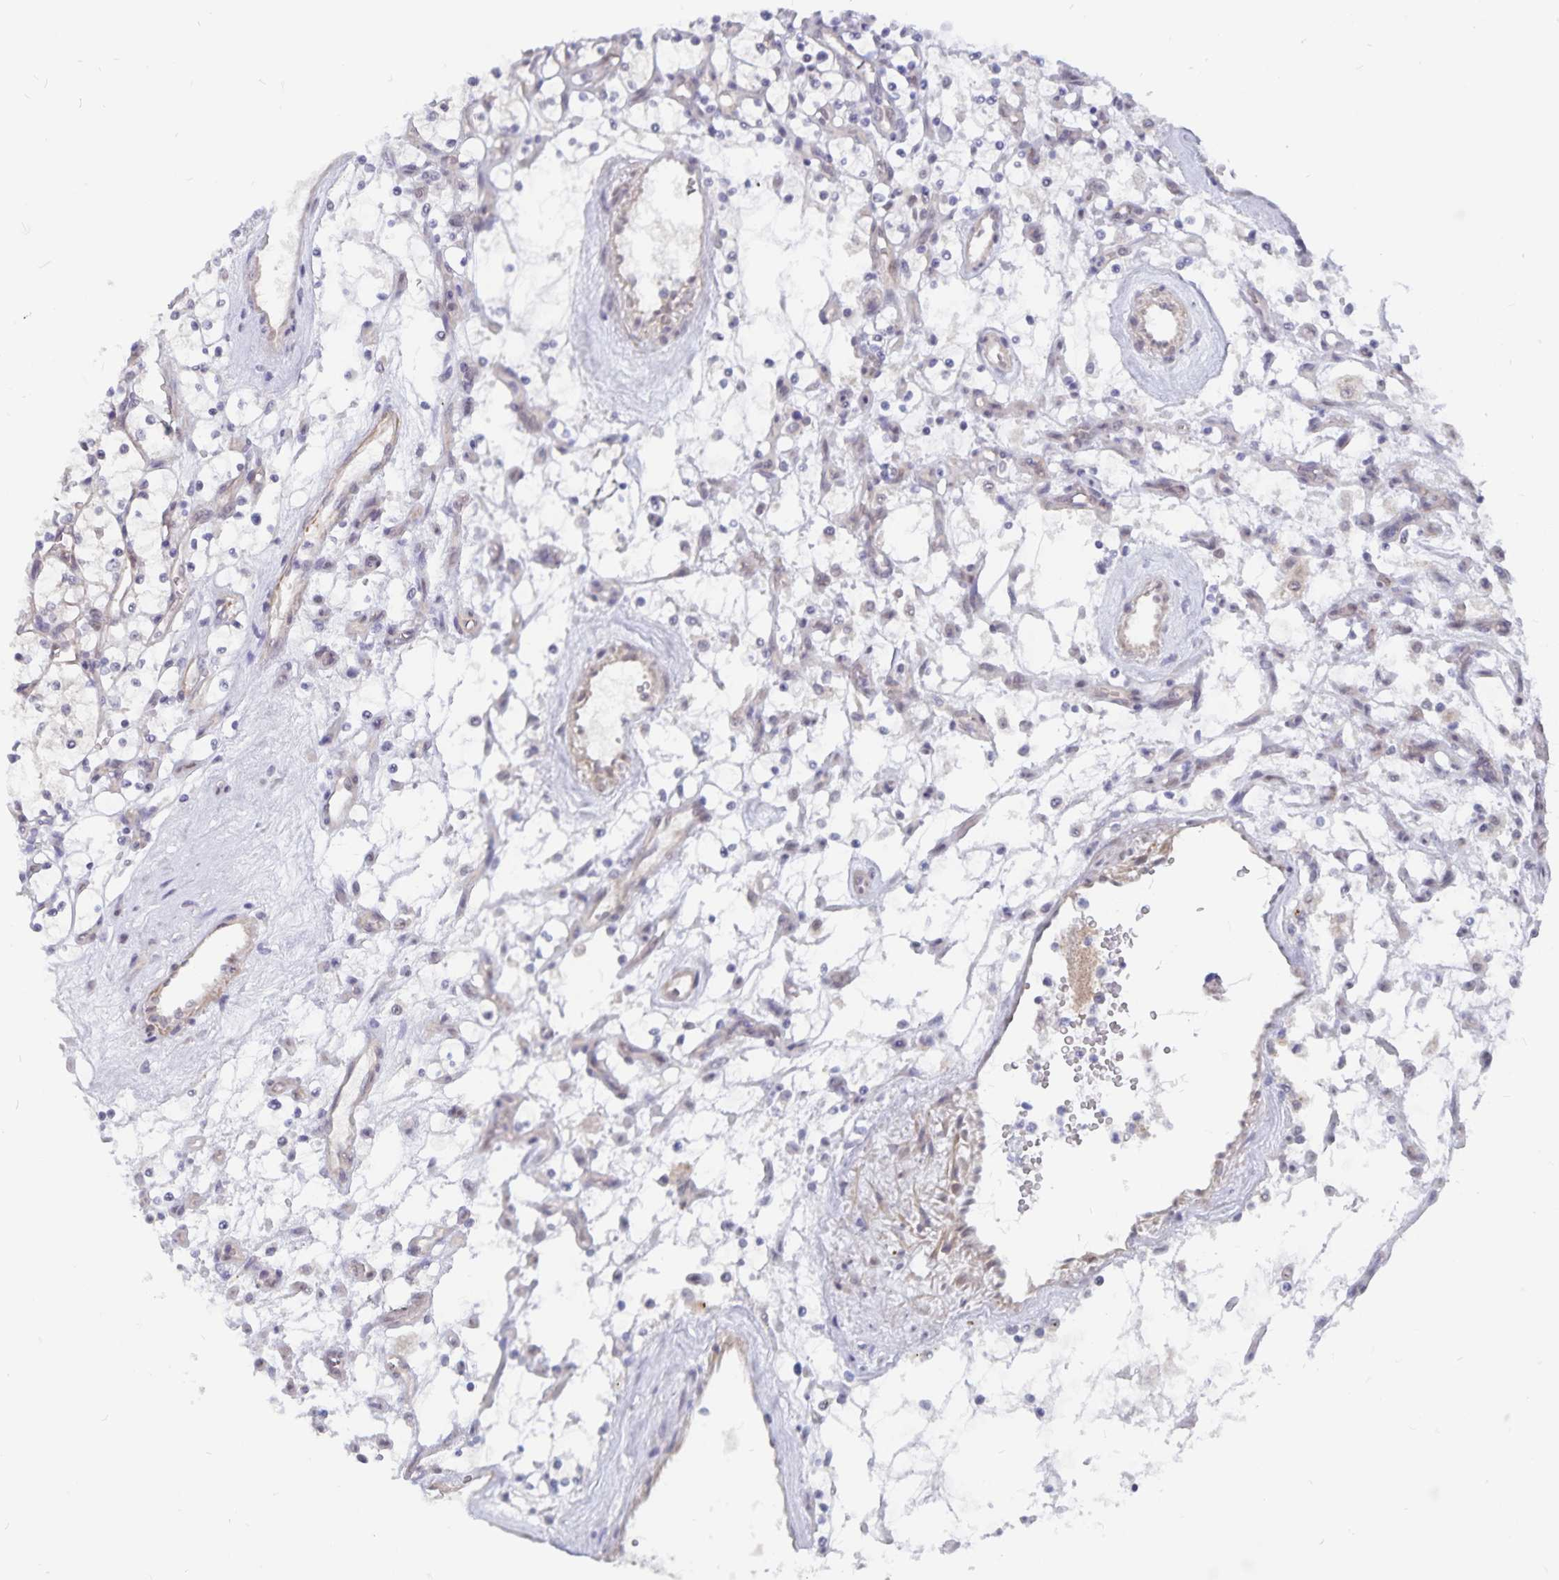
{"staining": {"intensity": "negative", "quantity": "none", "location": "none"}, "tissue": "renal cancer", "cell_type": "Tumor cells", "image_type": "cancer", "snomed": [{"axis": "morphology", "description": "Adenocarcinoma, NOS"}, {"axis": "topography", "description": "Kidney"}], "caption": "A histopathology image of renal adenocarcinoma stained for a protein reveals no brown staining in tumor cells.", "gene": "BAG6", "patient": {"sex": "female", "age": 69}}